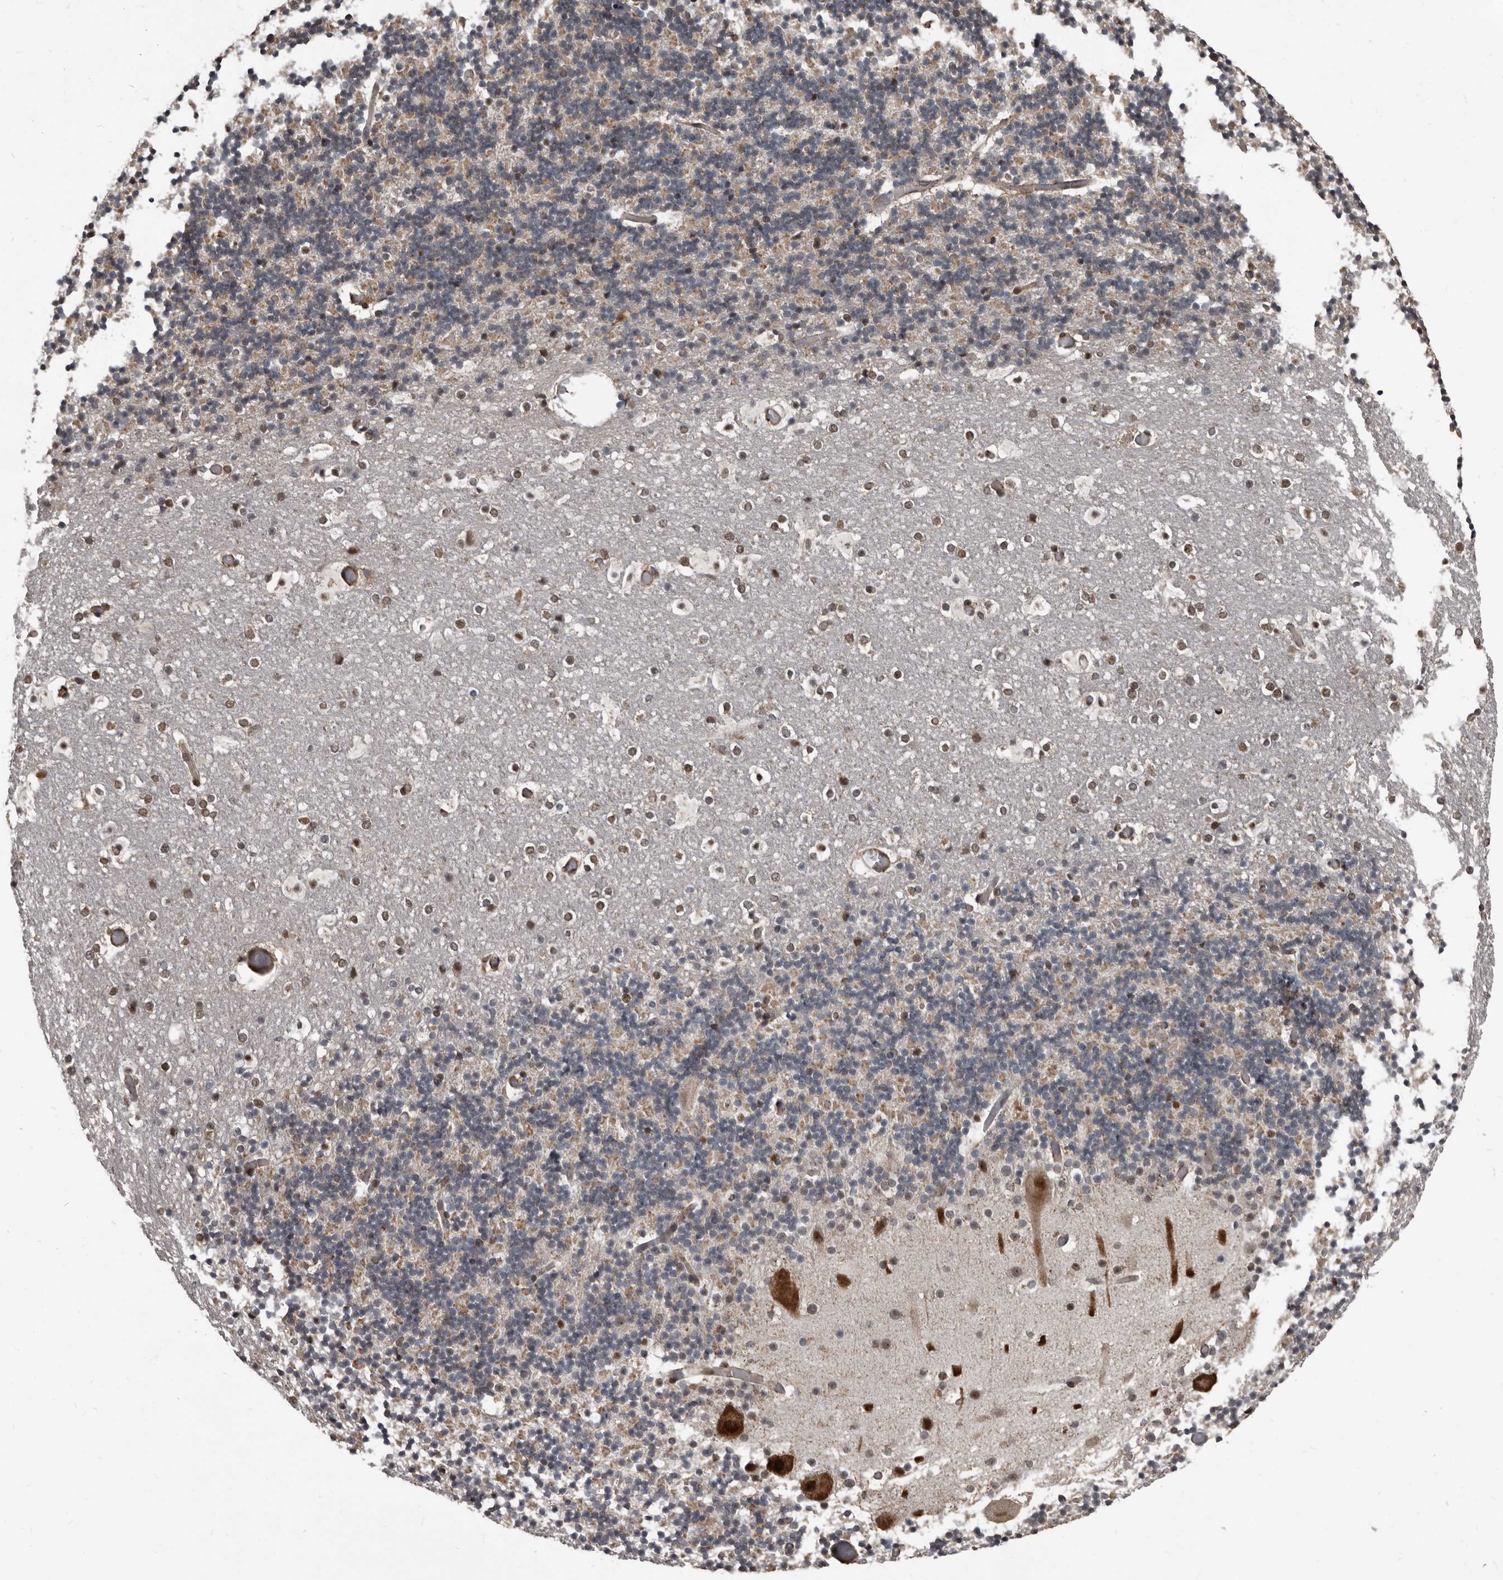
{"staining": {"intensity": "negative", "quantity": "none", "location": "none"}, "tissue": "cerebellum", "cell_type": "Cells in granular layer", "image_type": "normal", "snomed": [{"axis": "morphology", "description": "Normal tissue, NOS"}, {"axis": "topography", "description": "Cerebellum"}], "caption": "IHC histopathology image of unremarkable cerebellum stained for a protein (brown), which exhibits no positivity in cells in granular layer.", "gene": "CHD1L", "patient": {"sex": "male", "age": 57}}